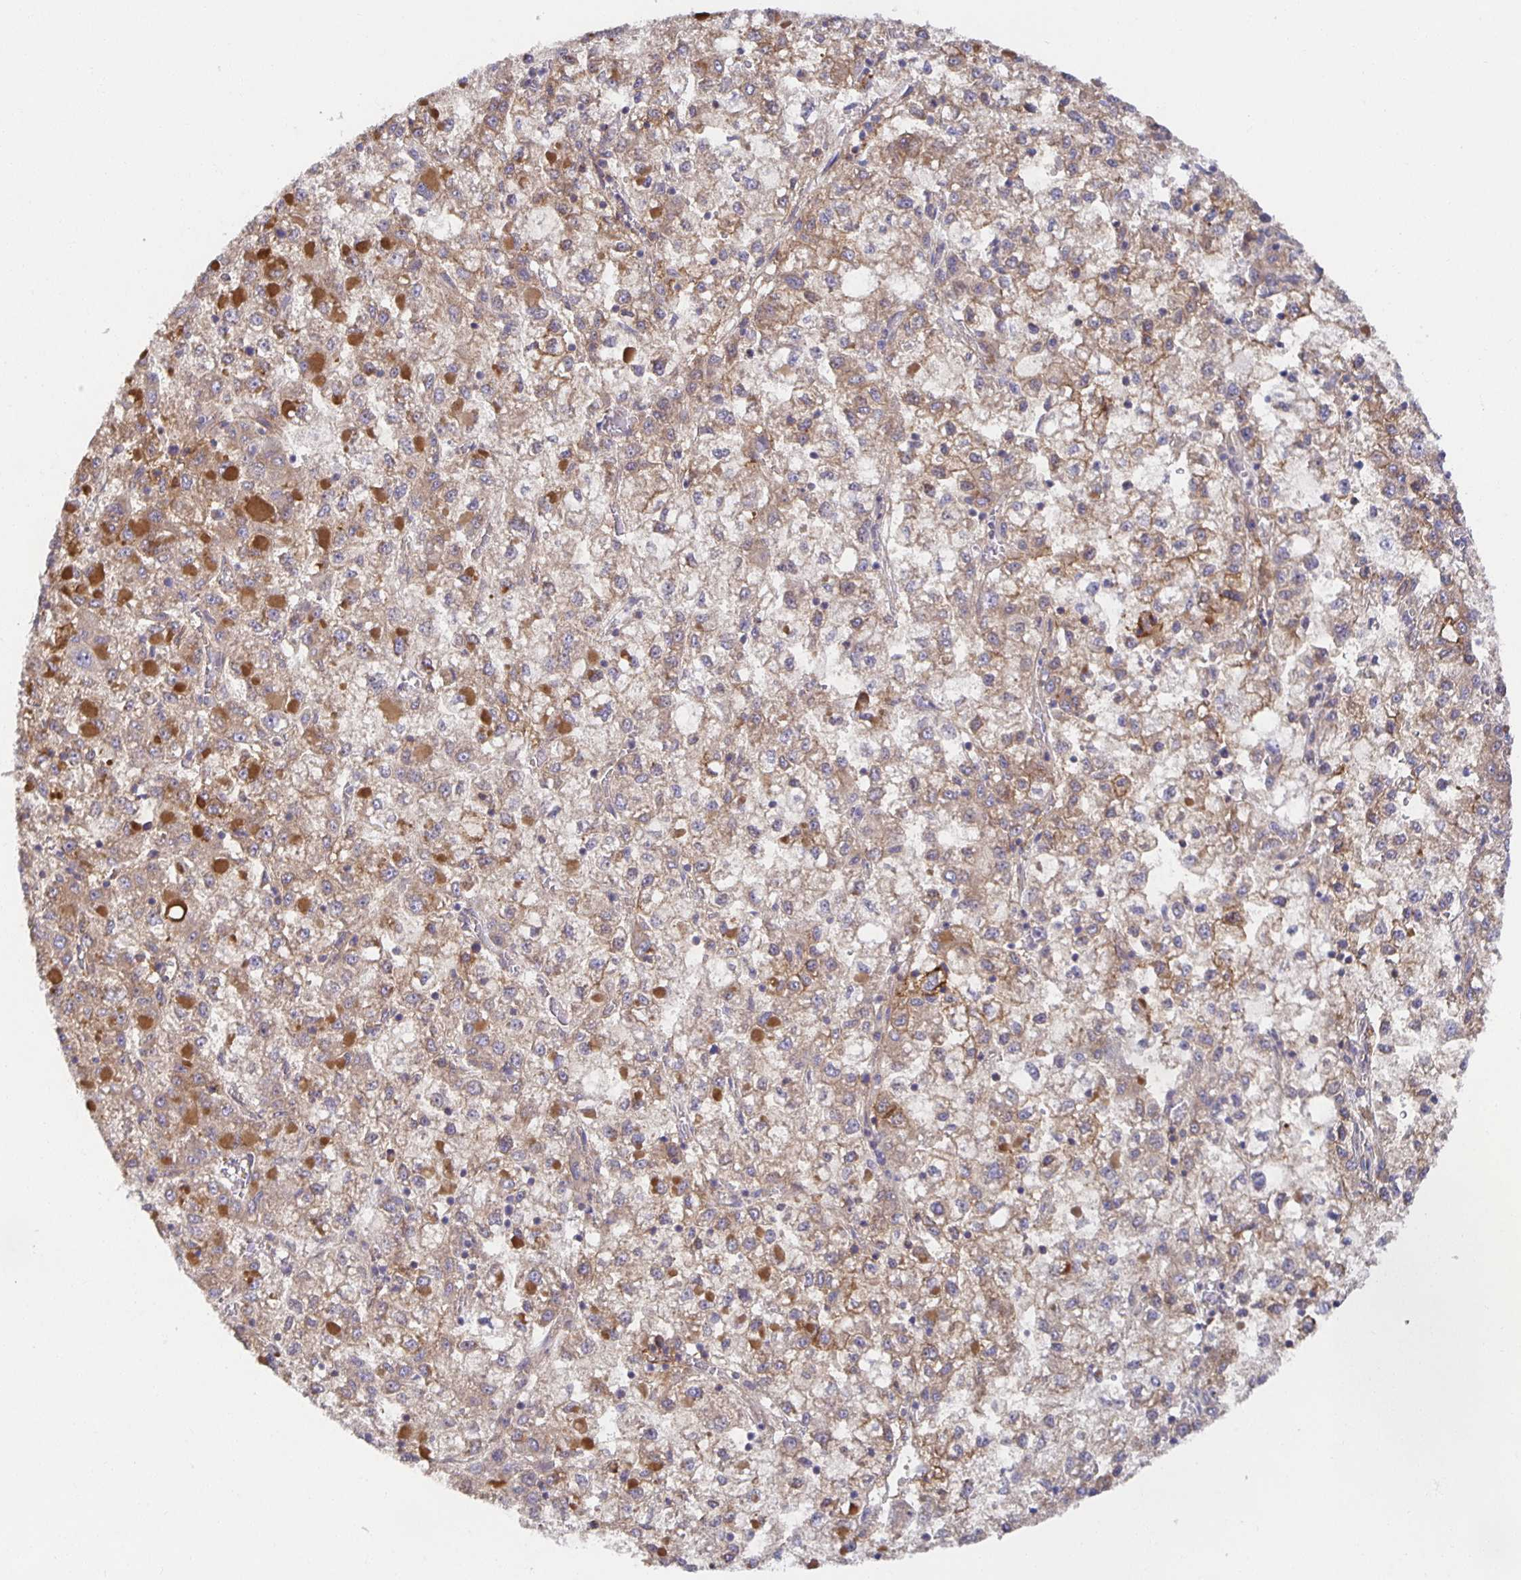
{"staining": {"intensity": "moderate", "quantity": ">75%", "location": "cytoplasmic/membranous"}, "tissue": "liver cancer", "cell_type": "Tumor cells", "image_type": "cancer", "snomed": [{"axis": "morphology", "description": "Carcinoma, Hepatocellular, NOS"}, {"axis": "topography", "description": "Liver"}], "caption": "Protein expression analysis of liver cancer (hepatocellular carcinoma) reveals moderate cytoplasmic/membranous positivity in approximately >75% of tumor cells. The protein of interest is shown in brown color, while the nuclei are stained blue.", "gene": "BAD", "patient": {"sex": "male", "age": 40}}